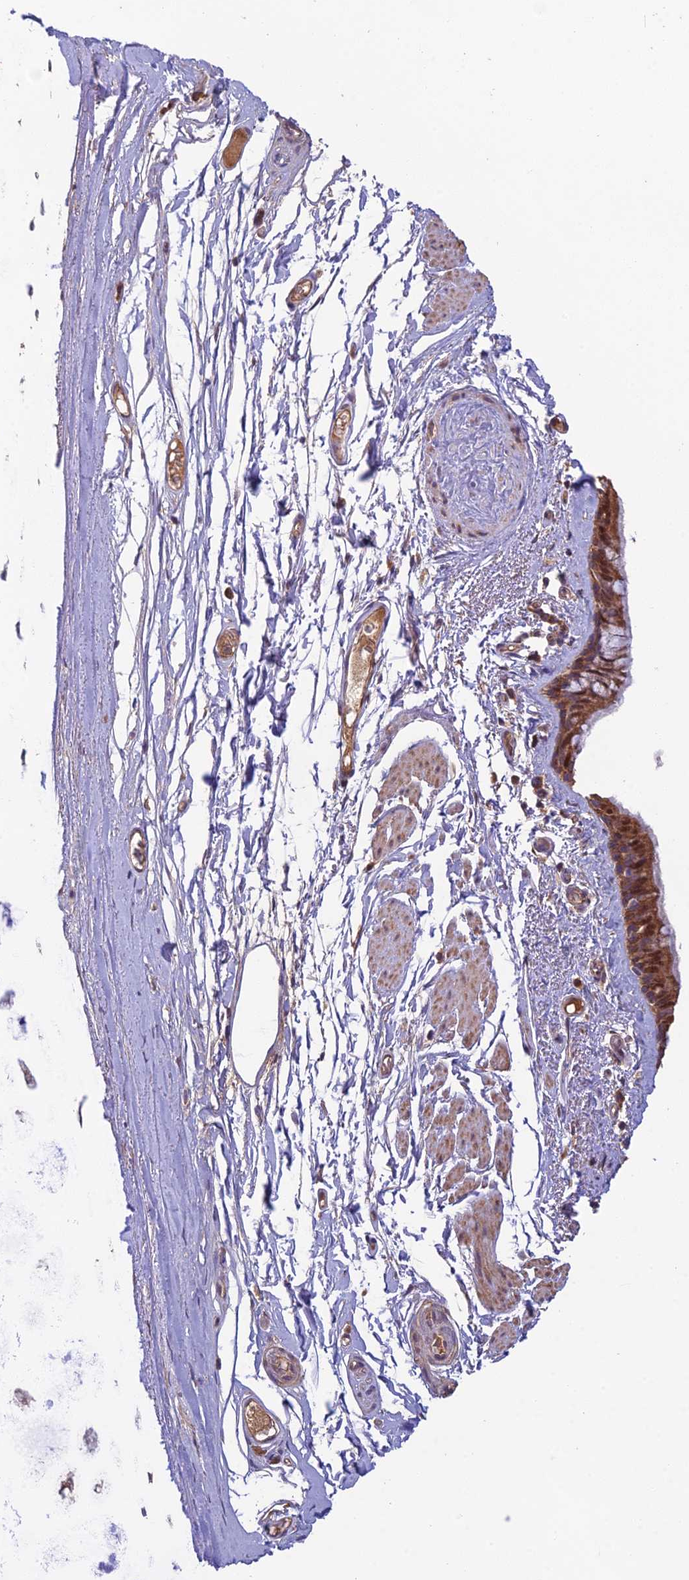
{"staining": {"intensity": "moderate", "quantity": ">75%", "location": "cytoplasmic/membranous,nuclear"}, "tissue": "bronchus", "cell_type": "Respiratory epithelial cells", "image_type": "normal", "snomed": [{"axis": "morphology", "description": "Normal tissue, NOS"}, {"axis": "topography", "description": "Cartilage tissue"}], "caption": "A micrograph showing moderate cytoplasmic/membranous,nuclear positivity in about >75% of respiratory epithelial cells in benign bronchus, as visualized by brown immunohistochemical staining.", "gene": "MRNIP", "patient": {"sex": "male", "age": 63}}